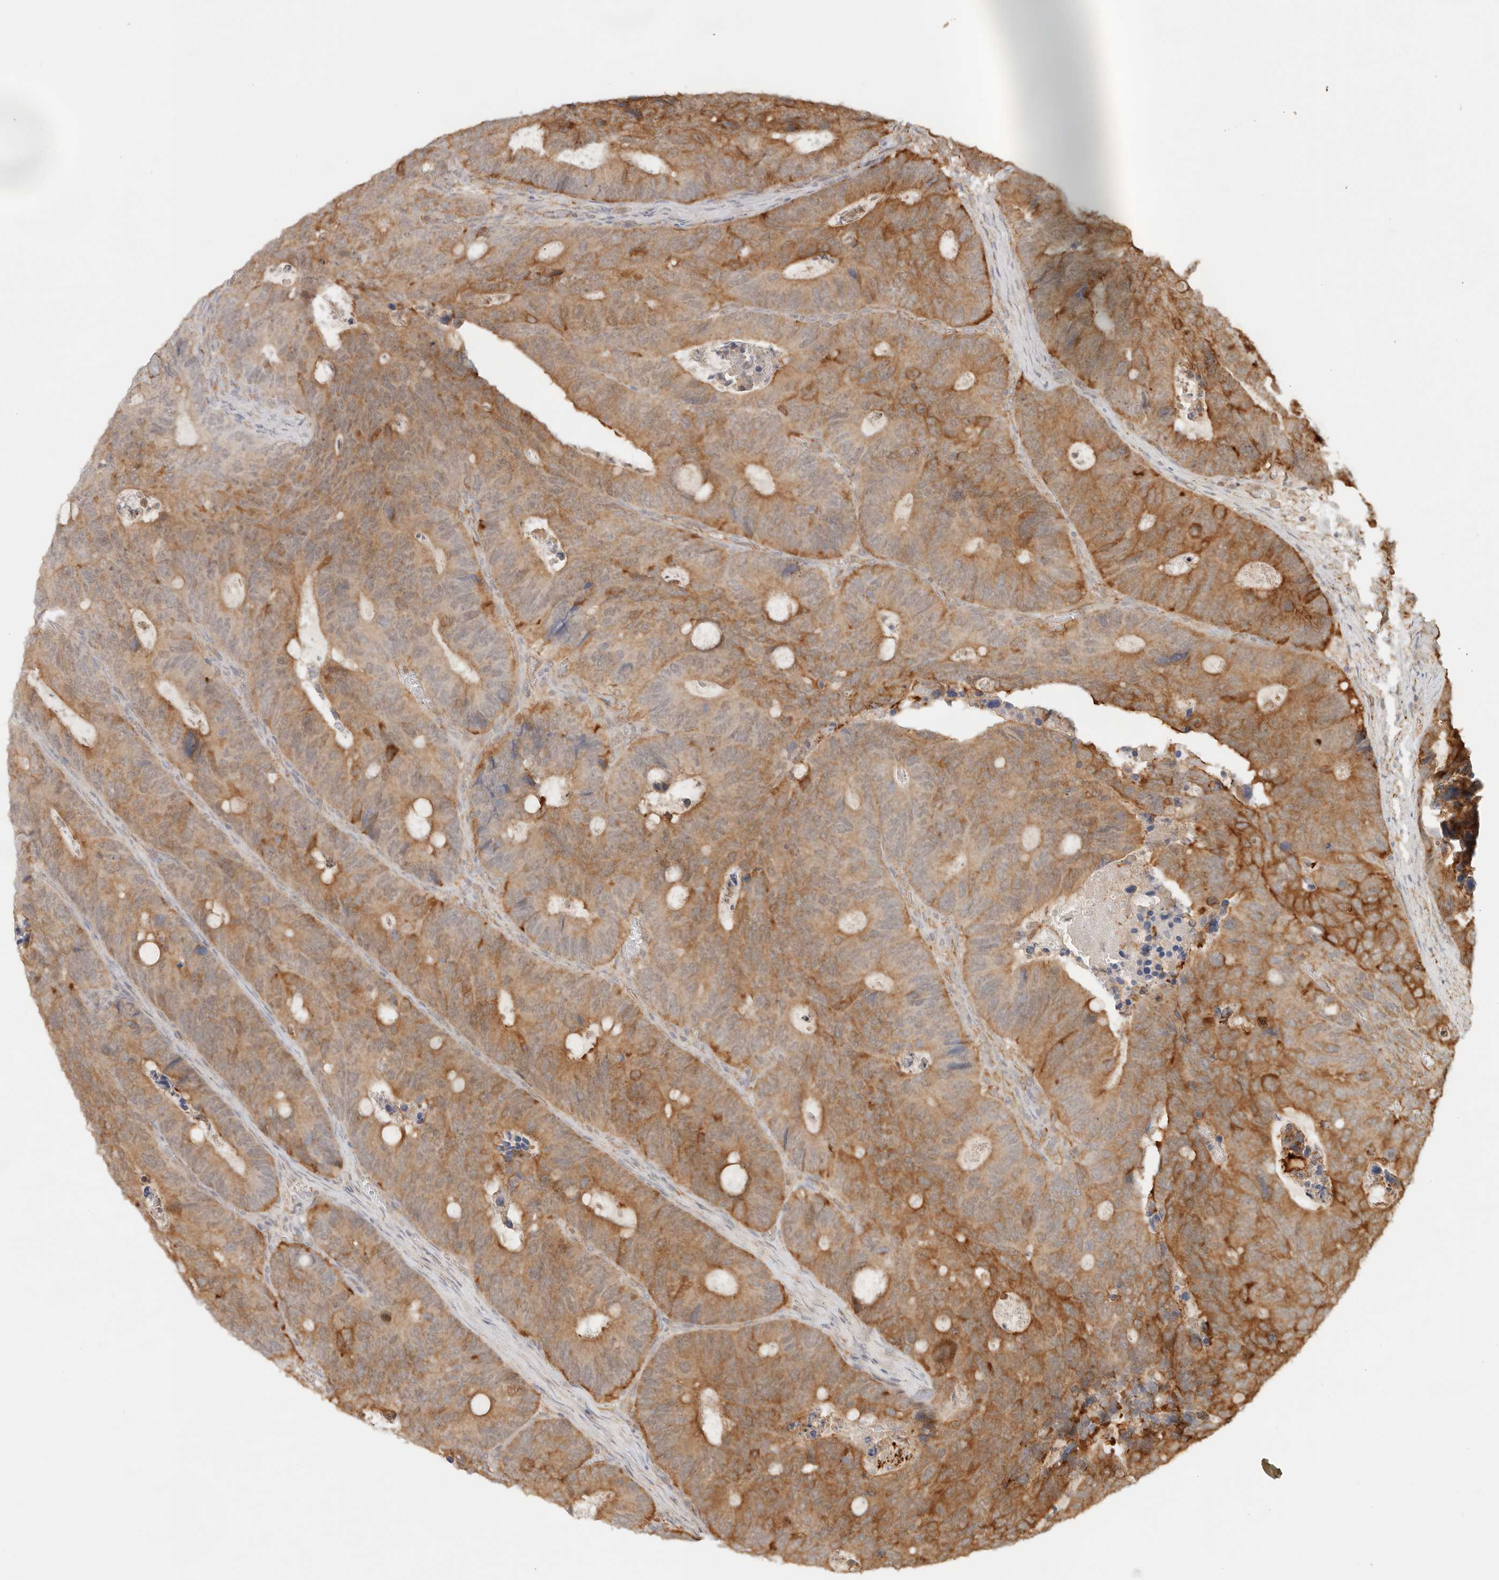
{"staining": {"intensity": "moderate", "quantity": "25%-75%", "location": "cytoplasmic/membranous"}, "tissue": "colorectal cancer", "cell_type": "Tumor cells", "image_type": "cancer", "snomed": [{"axis": "morphology", "description": "Adenocarcinoma, NOS"}, {"axis": "topography", "description": "Colon"}], "caption": "IHC (DAB (3,3'-diaminobenzidine)) staining of adenocarcinoma (colorectal) reveals moderate cytoplasmic/membranous protein staining in about 25%-75% of tumor cells.", "gene": "HEXD", "patient": {"sex": "male", "age": 87}}